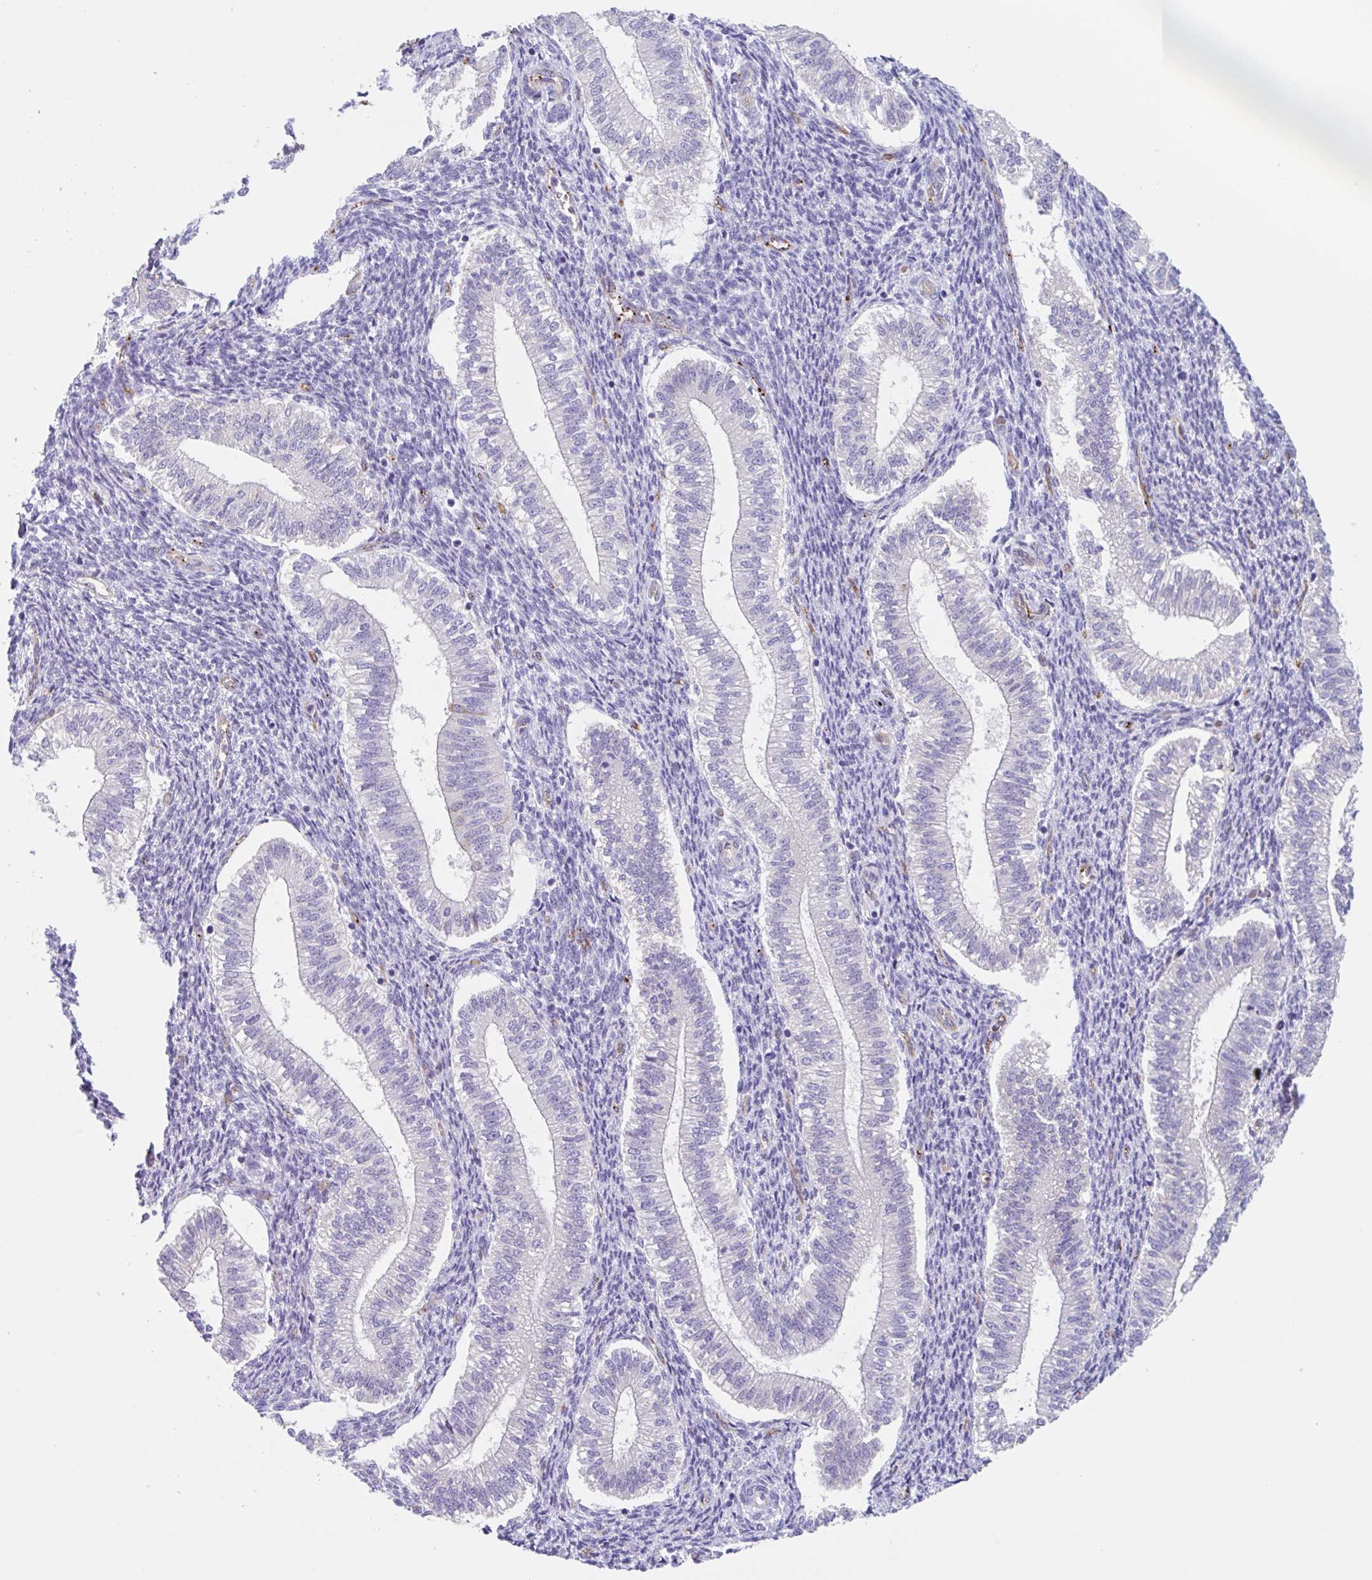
{"staining": {"intensity": "negative", "quantity": "none", "location": "none"}, "tissue": "endometrium", "cell_type": "Cells in endometrial stroma", "image_type": "normal", "snomed": [{"axis": "morphology", "description": "Normal tissue, NOS"}, {"axis": "topography", "description": "Endometrium"}], "caption": "The histopathology image shows no staining of cells in endometrial stroma in benign endometrium.", "gene": "EHD4", "patient": {"sex": "female", "age": 25}}